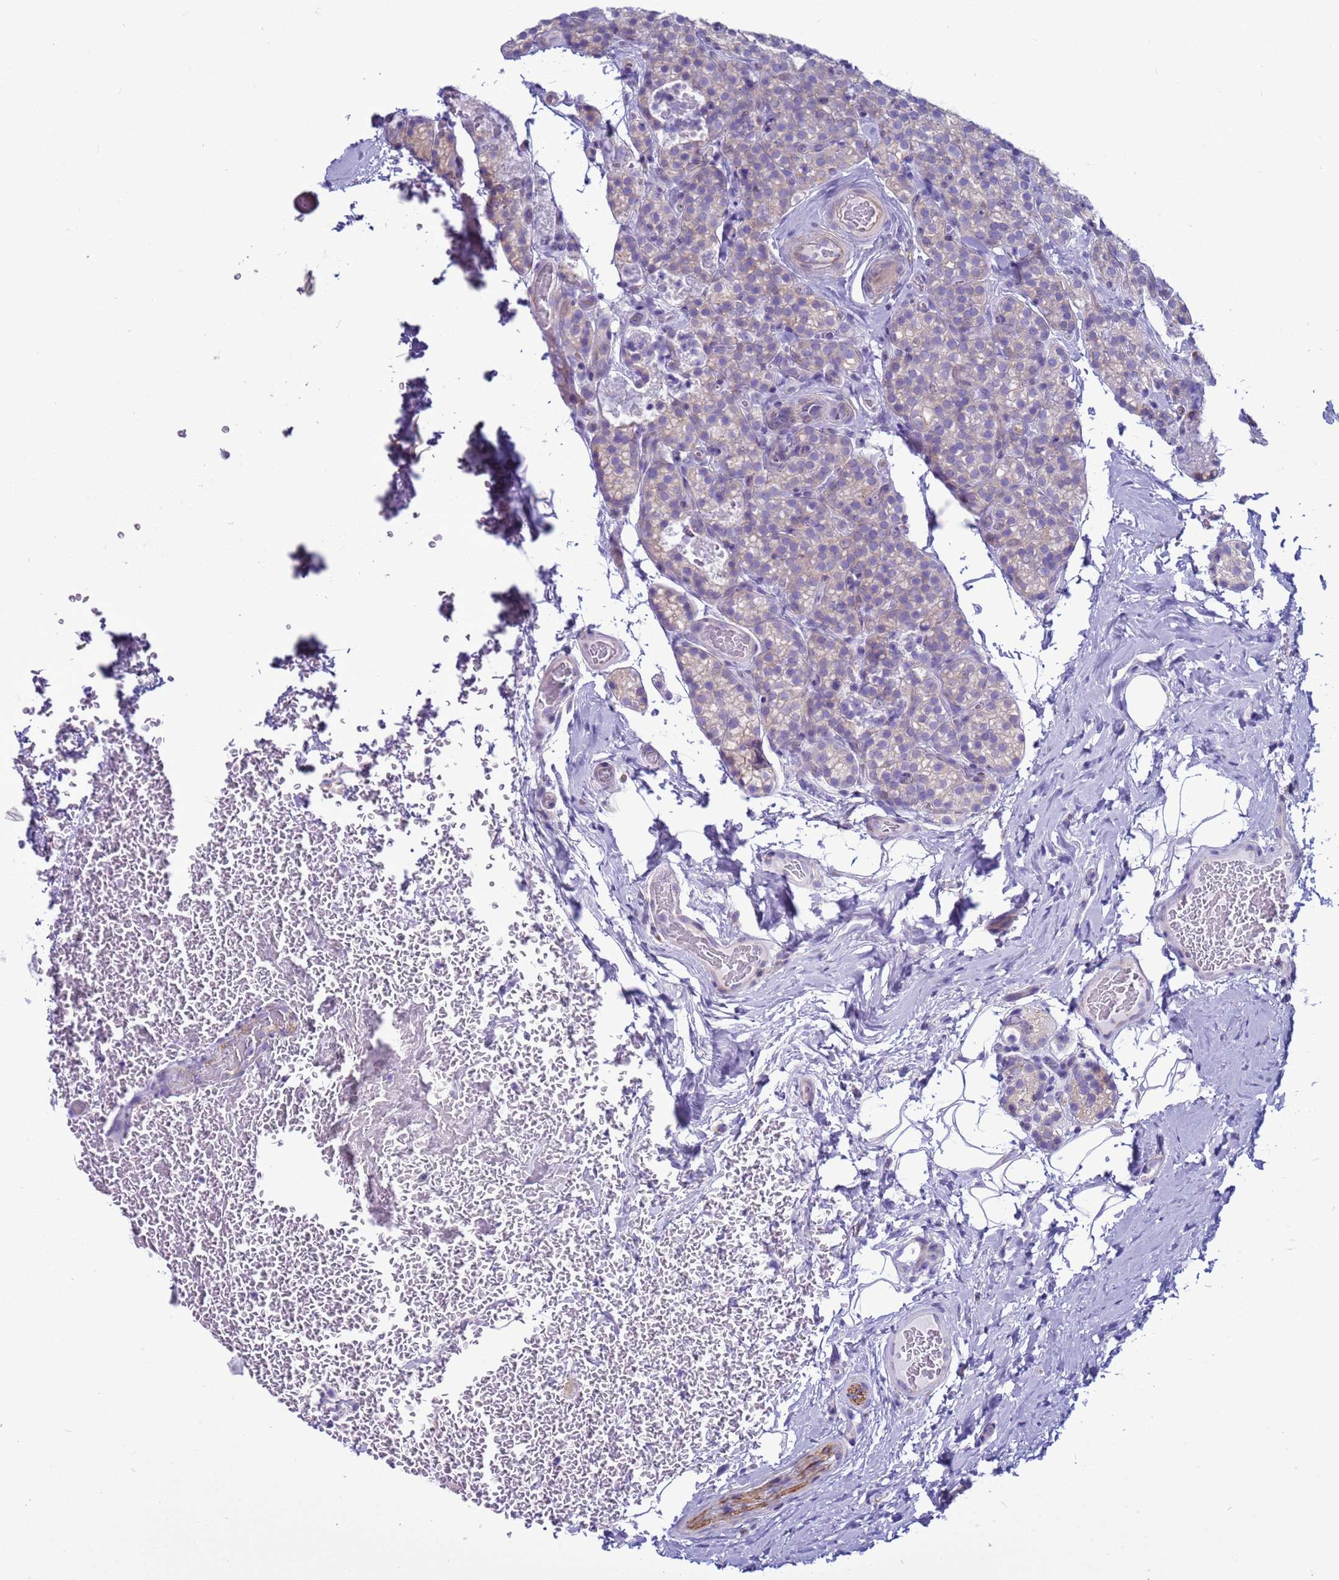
{"staining": {"intensity": "weak", "quantity": "<25%", "location": "cytoplasmic/membranous"}, "tissue": "parathyroid gland", "cell_type": "Glandular cells", "image_type": "normal", "snomed": [{"axis": "morphology", "description": "Normal tissue, NOS"}, {"axis": "topography", "description": "Parathyroid gland"}], "caption": "DAB immunohistochemical staining of benign parathyroid gland shows no significant positivity in glandular cells. Nuclei are stained in blue.", "gene": "CST1", "patient": {"sex": "female", "age": 45}}